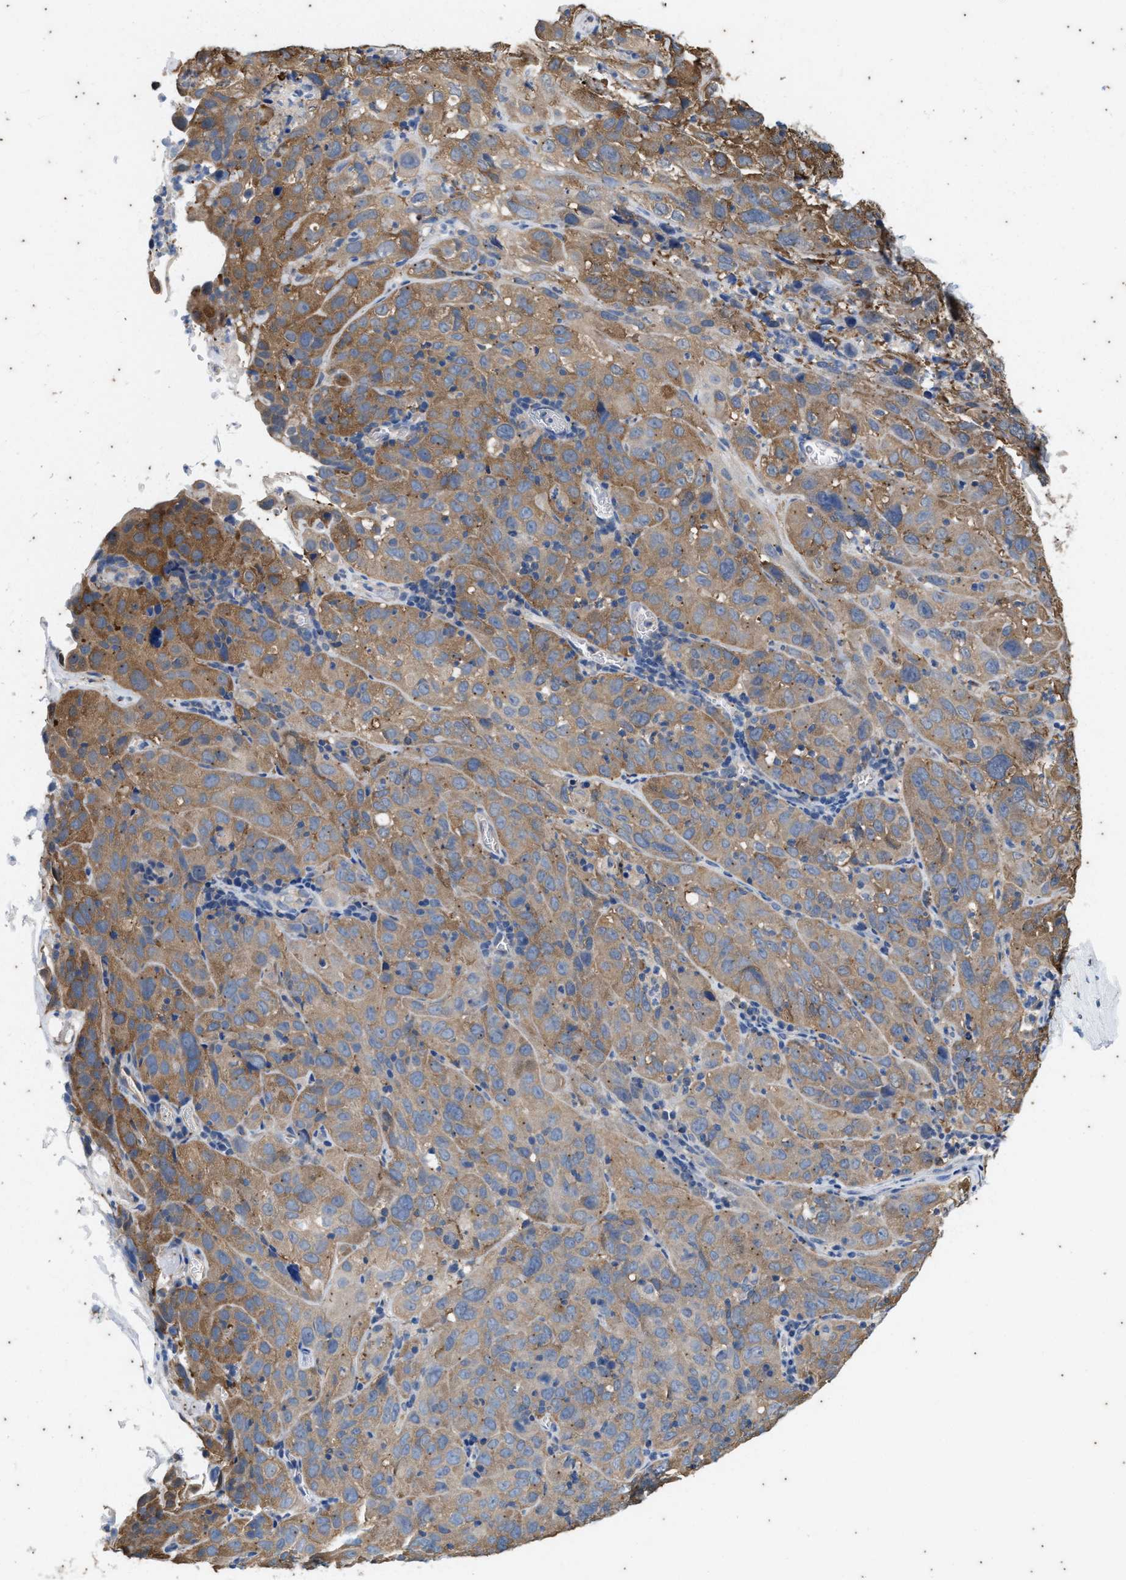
{"staining": {"intensity": "moderate", "quantity": ">75%", "location": "cytoplasmic/membranous"}, "tissue": "cervical cancer", "cell_type": "Tumor cells", "image_type": "cancer", "snomed": [{"axis": "morphology", "description": "Squamous cell carcinoma, NOS"}, {"axis": "topography", "description": "Cervix"}], "caption": "Immunohistochemical staining of human squamous cell carcinoma (cervical) reveals medium levels of moderate cytoplasmic/membranous protein staining in about >75% of tumor cells.", "gene": "COX19", "patient": {"sex": "female", "age": 32}}